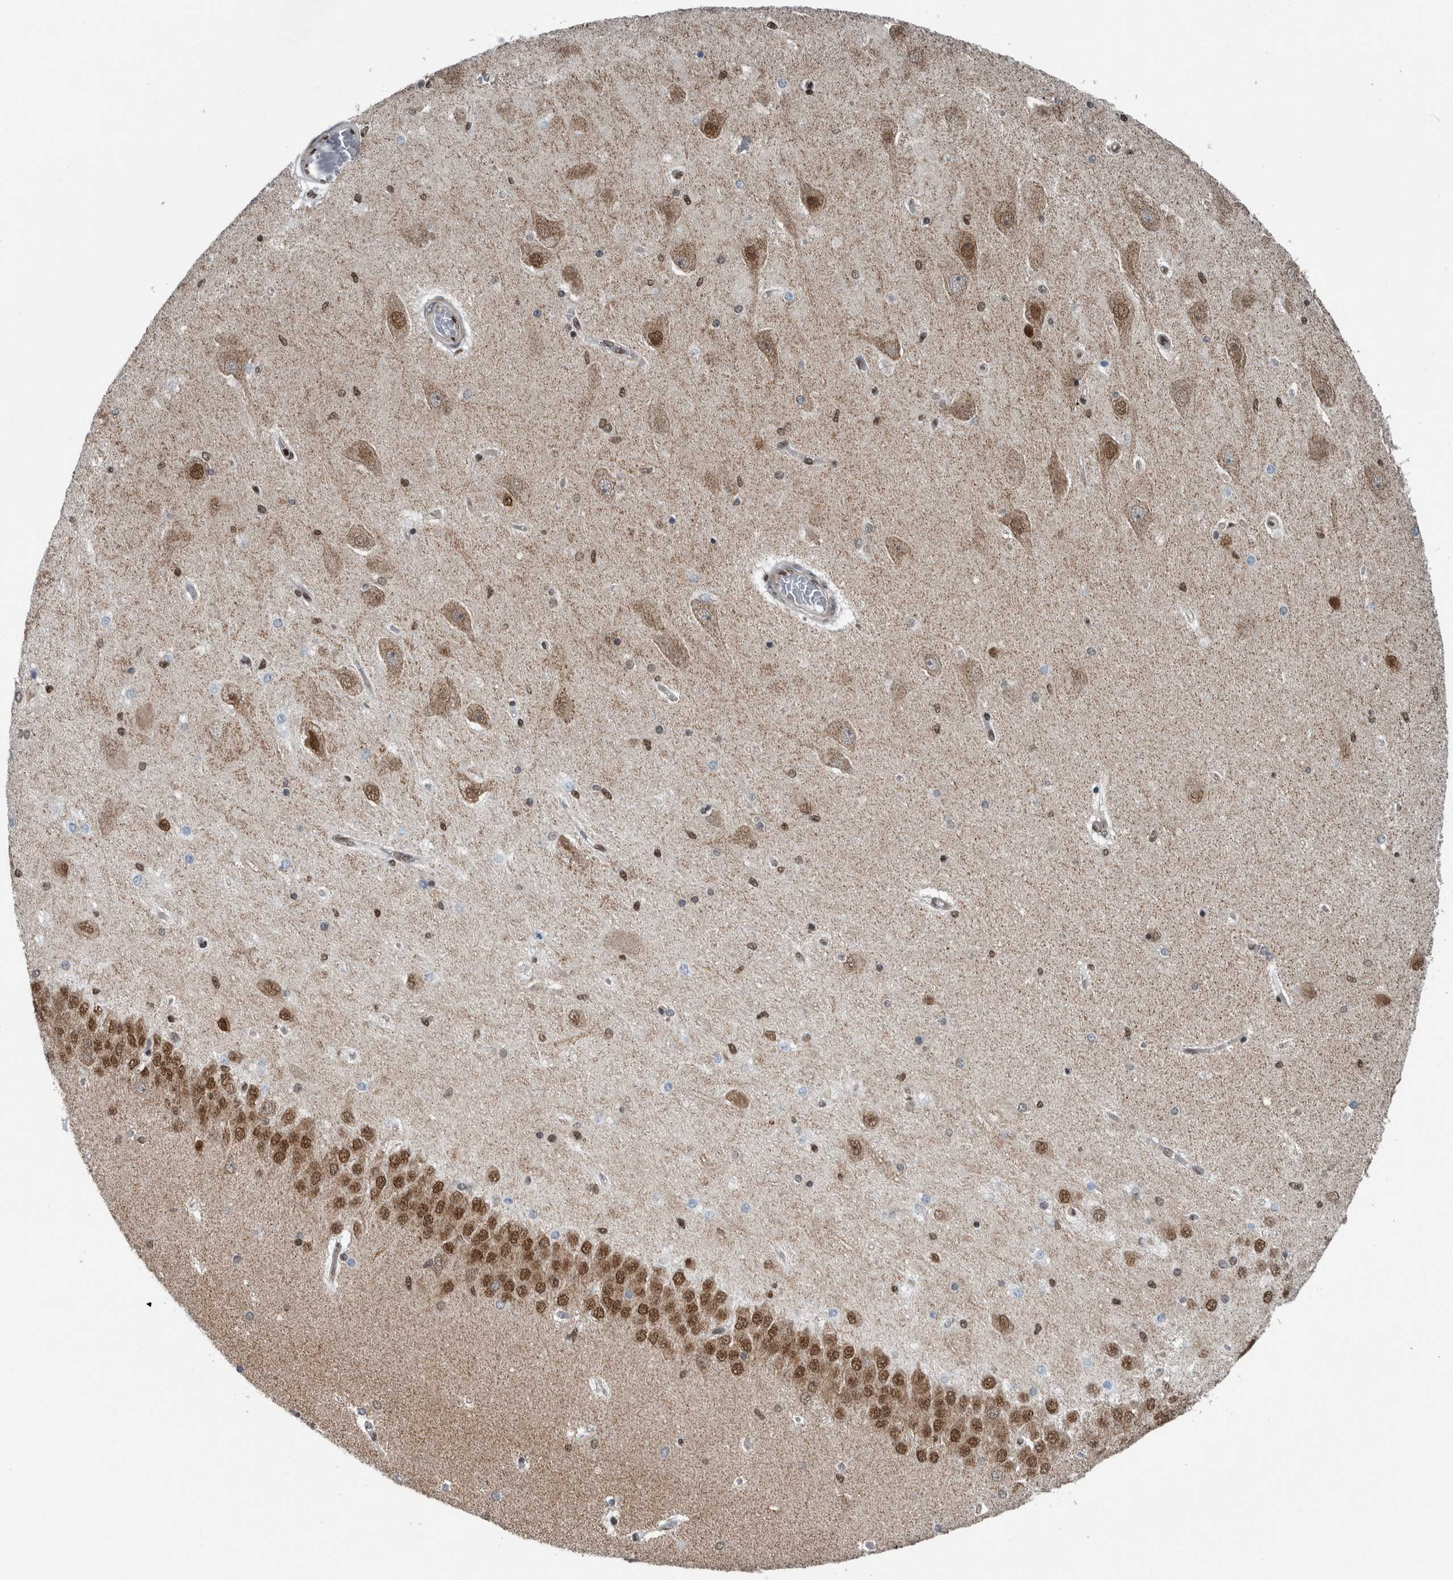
{"staining": {"intensity": "moderate", "quantity": "<25%", "location": "nuclear"}, "tissue": "hippocampus", "cell_type": "Glial cells", "image_type": "normal", "snomed": [{"axis": "morphology", "description": "Normal tissue, NOS"}, {"axis": "topography", "description": "Hippocampus"}], "caption": "The histopathology image exhibits immunohistochemical staining of benign hippocampus. There is moderate nuclear staining is appreciated in approximately <25% of glial cells. The staining was performed using DAB (3,3'-diaminobenzidine), with brown indicating positive protein expression. Nuclei are stained blue with hematoxylin.", "gene": "DNMT3A", "patient": {"sex": "female", "age": 54}}